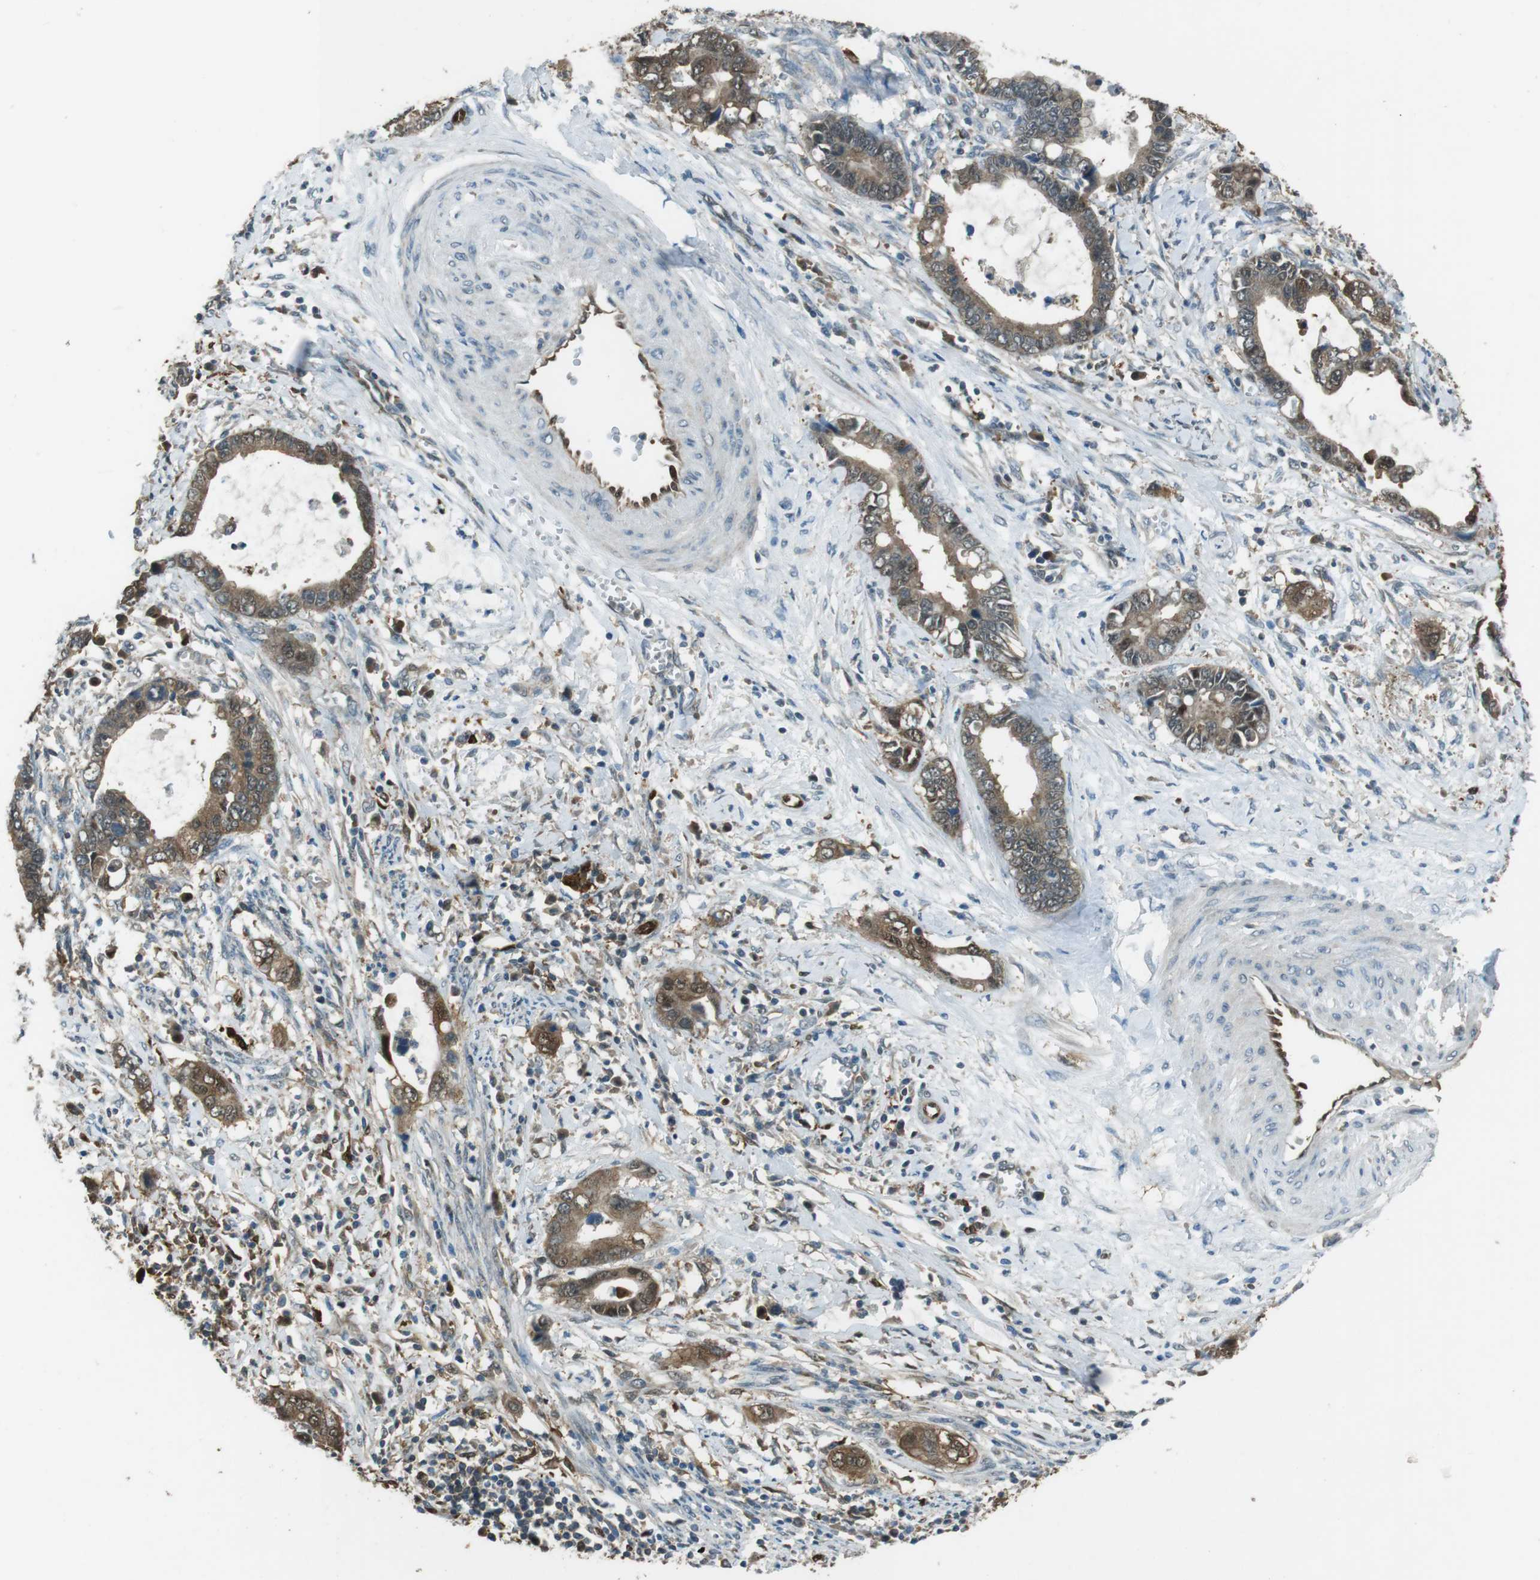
{"staining": {"intensity": "moderate", "quantity": ">75%", "location": "cytoplasmic/membranous"}, "tissue": "cervical cancer", "cell_type": "Tumor cells", "image_type": "cancer", "snomed": [{"axis": "morphology", "description": "Adenocarcinoma, NOS"}, {"axis": "topography", "description": "Cervix"}], "caption": "An image of human cervical cancer (adenocarcinoma) stained for a protein shows moderate cytoplasmic/membranous brown staining in tumor cells.", "gene": "MFAP3", "patient": {"sex": "female", "age": 44}}